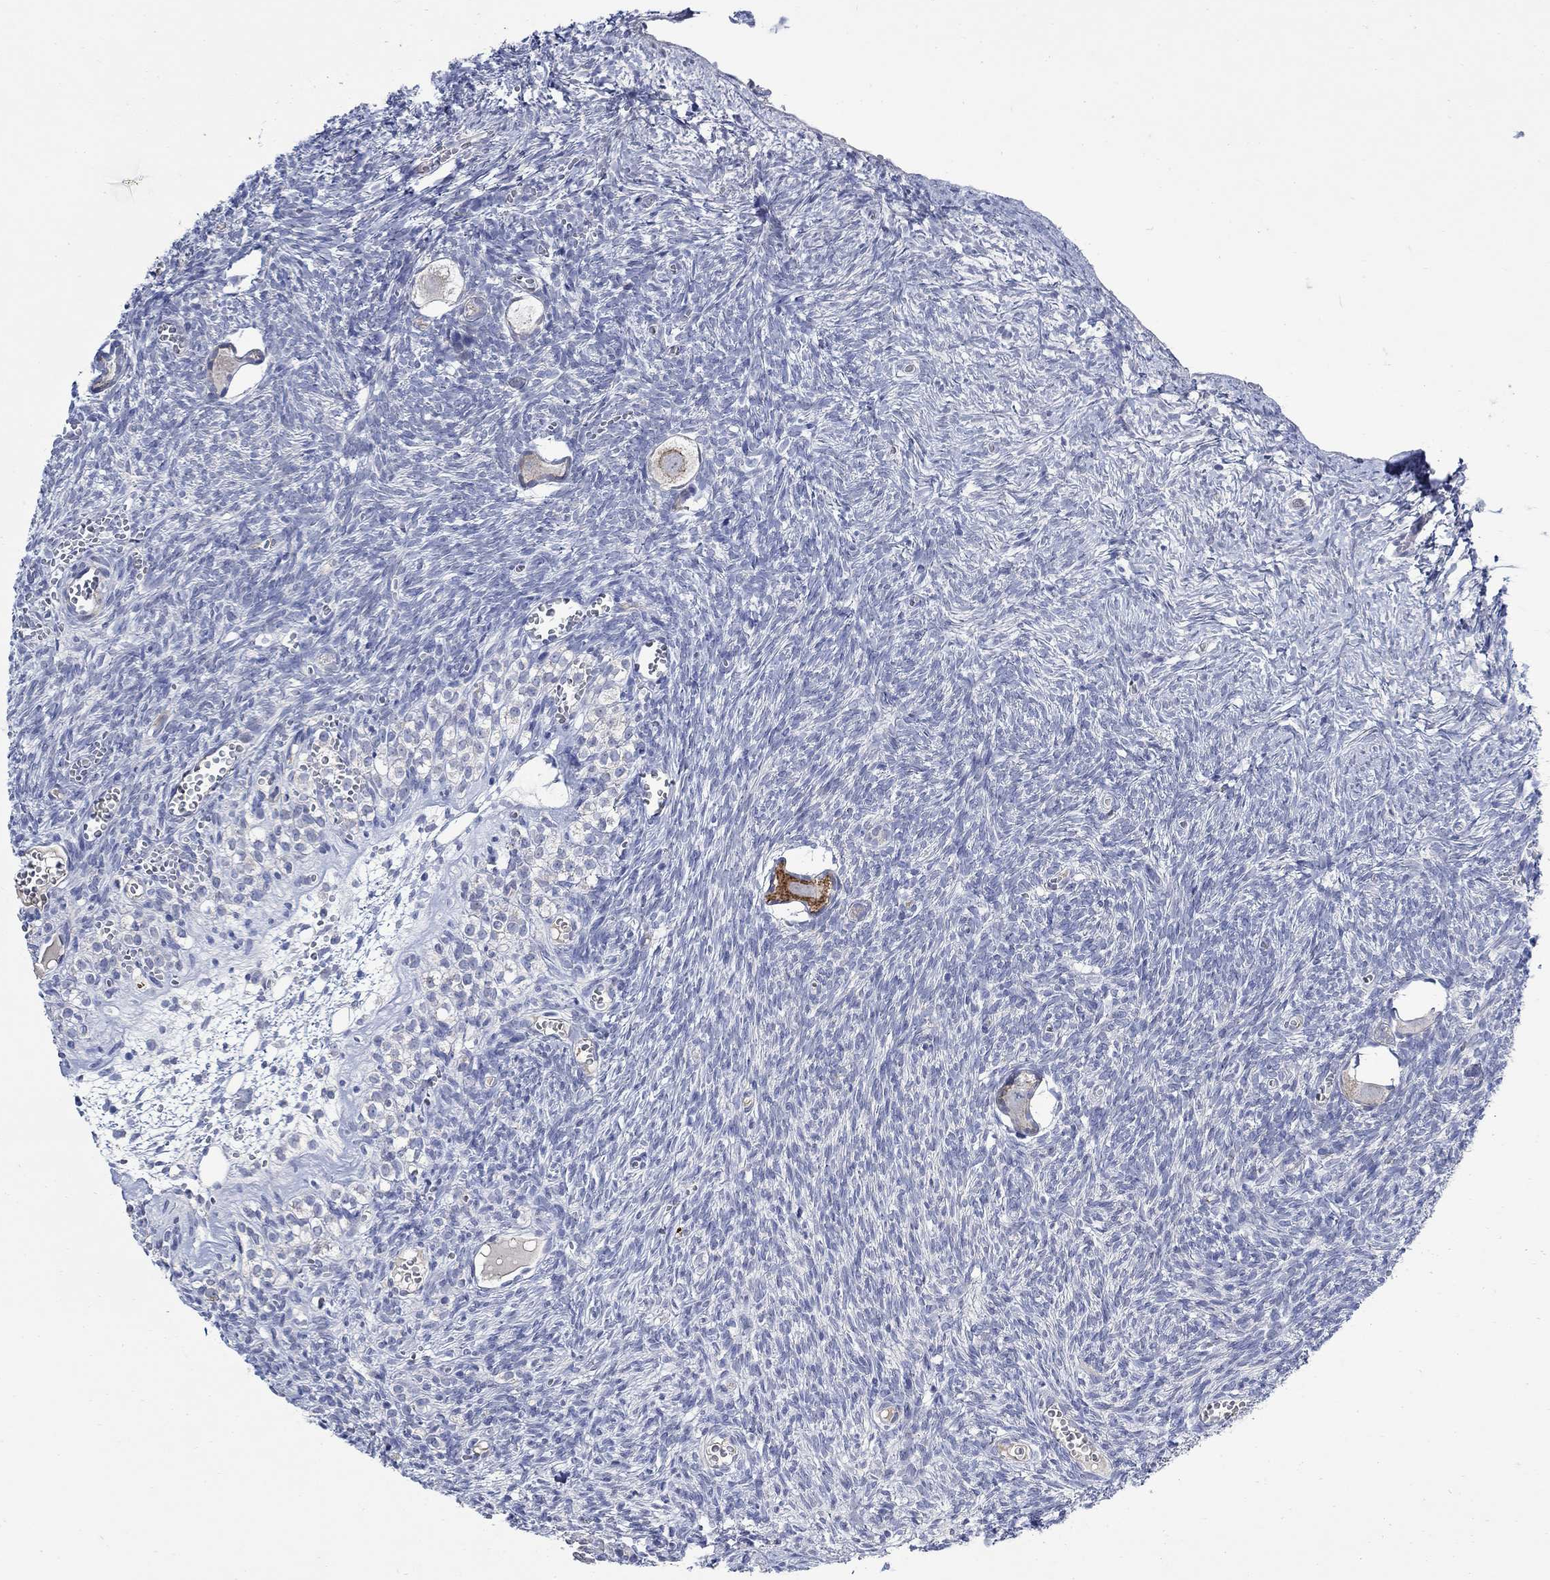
{"staining": {"intensity": "strong", "quantity": "<25%", "location": "cytoplasmic/membranous"}, "tissue": "ovary", "cell_type": "Follicle cells", "image_type": "normal", "snomed": [{"axis": "morphology", "description": "Normal tissue, NOS"}, {"axis": "topography", "description": "Ovary"}], "caption": "A medium amount of strong cytoplasmic/membranous positivity is present in about <25% of follicle cells in unremarkable ovary.", "gene": "DLK1", "patient": {"sex": "female", "age": 43}}